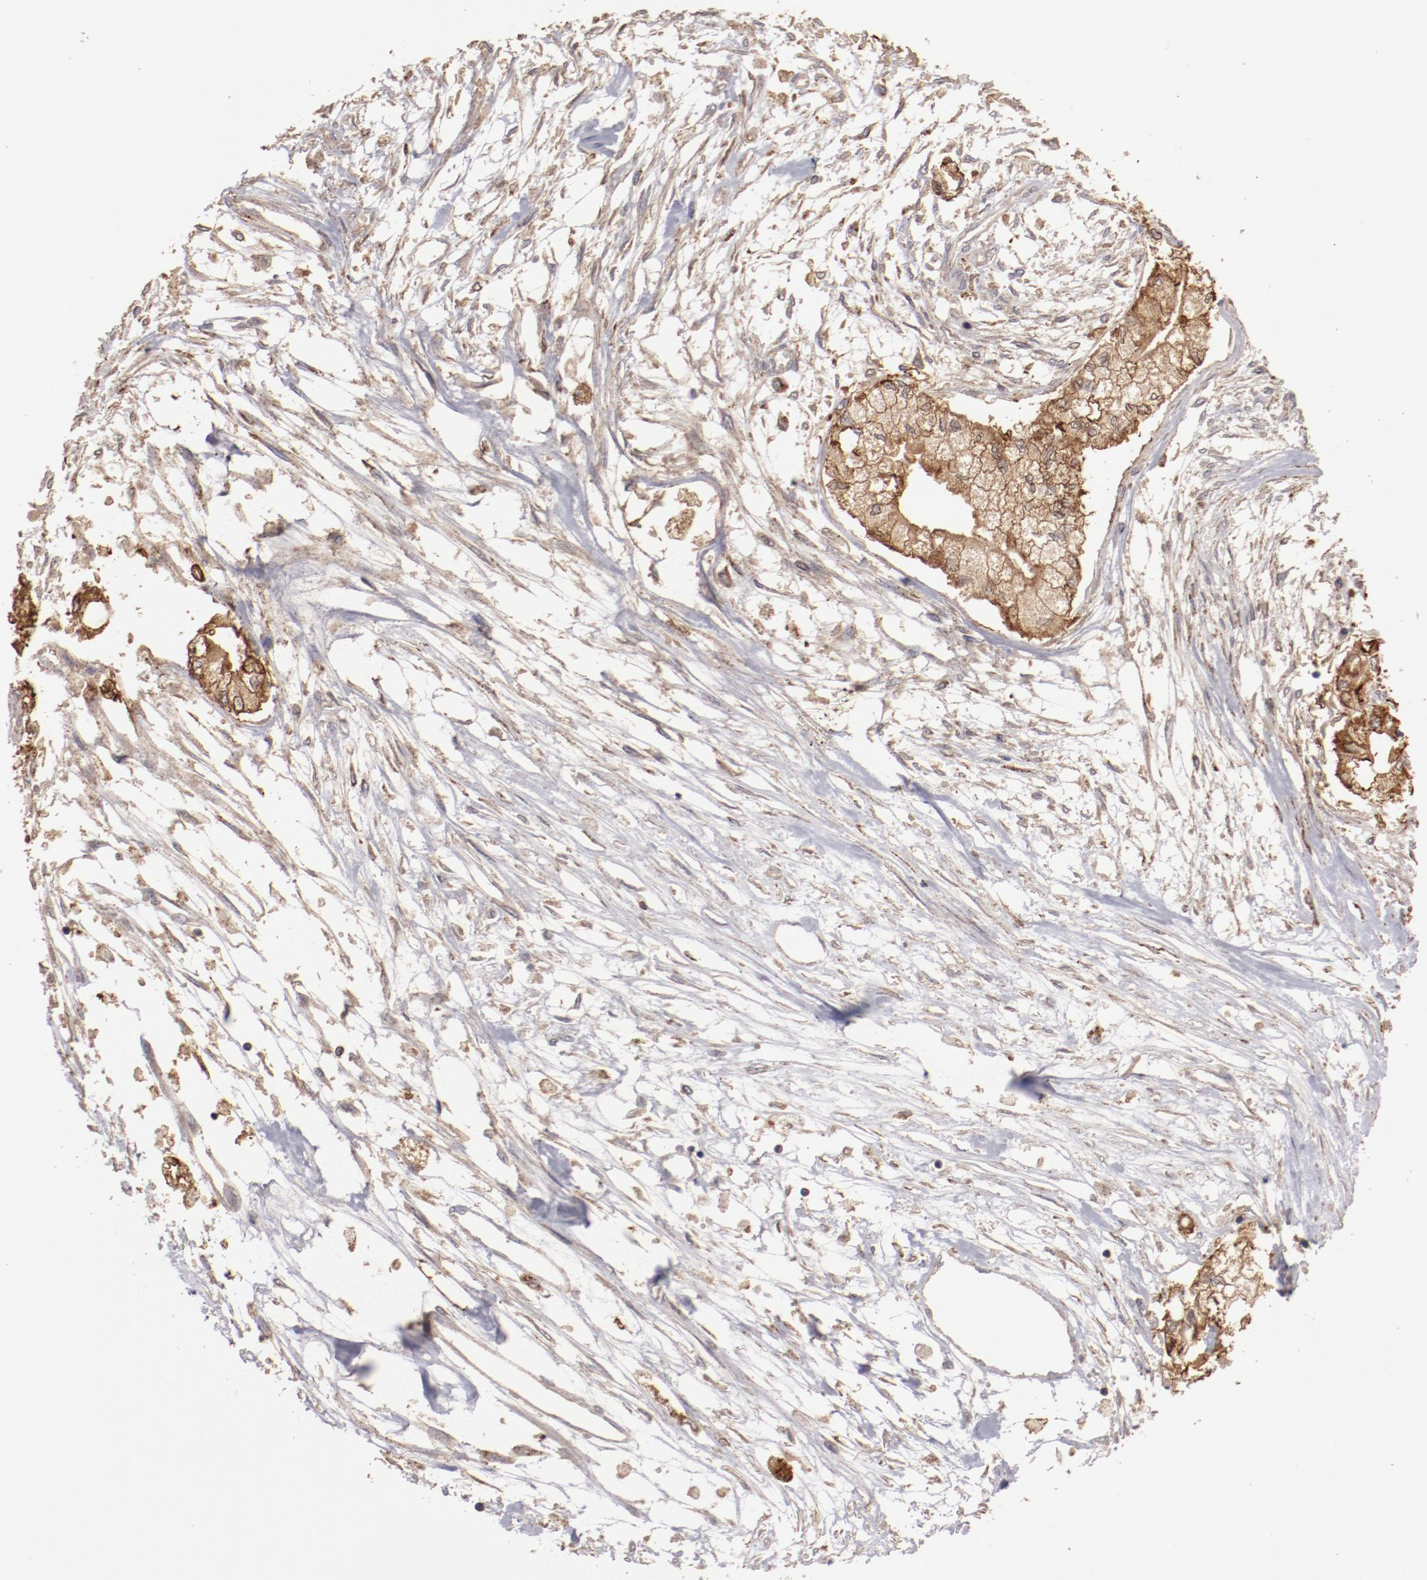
{"staining": {"intensity": "moderate", "quantity": ">75%", "location": "cytoplasmic/membranous"}, "tissue": "pancreatic cancer", "cell_type": "Tumor cells", "image_type": "cancer", "snomed": [{"axis": "morphology", "description": "Adenocarcinoma, NOS"}, {"axis": "topography", "description": "Pancreas"}], "caption": "Pancreatic cancer (adenocarcinoma) stained for a protein (brown) exhibits moderate cytoplasmic/membranous positive staining in approximately >75% of tumor cells.", "gene": "LRRC75B", "patient": {"sex": "male", "age": 79}}